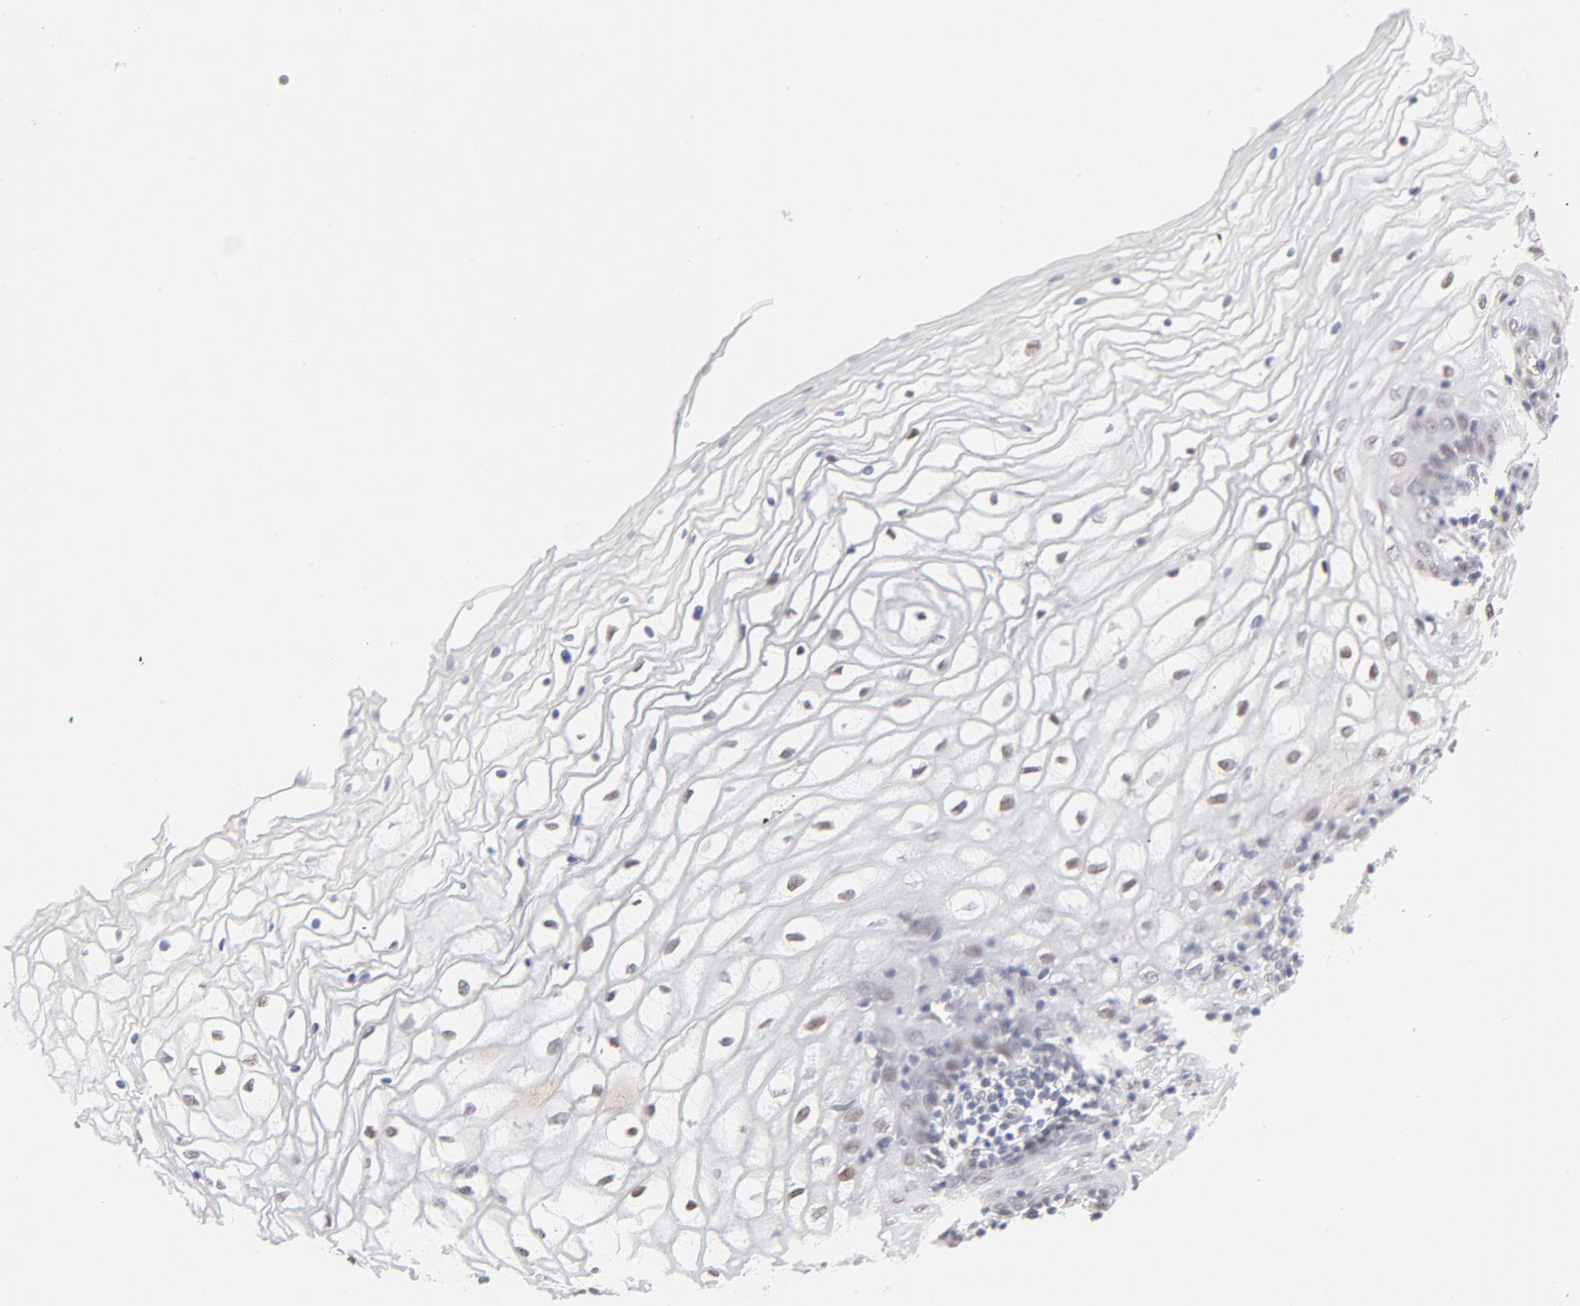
{"staining": {"intensity": "strong", "quantity": ">75%", "location": "nuclear"}, "tissue": "vagina", "cell_type": "Squamous epithelial cells", "image_type": "normal", "snomed": [{"axis": "morphology", "description": "Normal tissue, NOS"}, {"axis": "topography", "description": "Vagina"}], "caption": "This photomicrograph exhibits immunohistochemistry (IHC) staining of benign human vagina, with high strong nuclear positivity in about >75% of squamous epithelial cells.", "gene": "PBX1", "patient": {"sex": "female", "age": 34}}